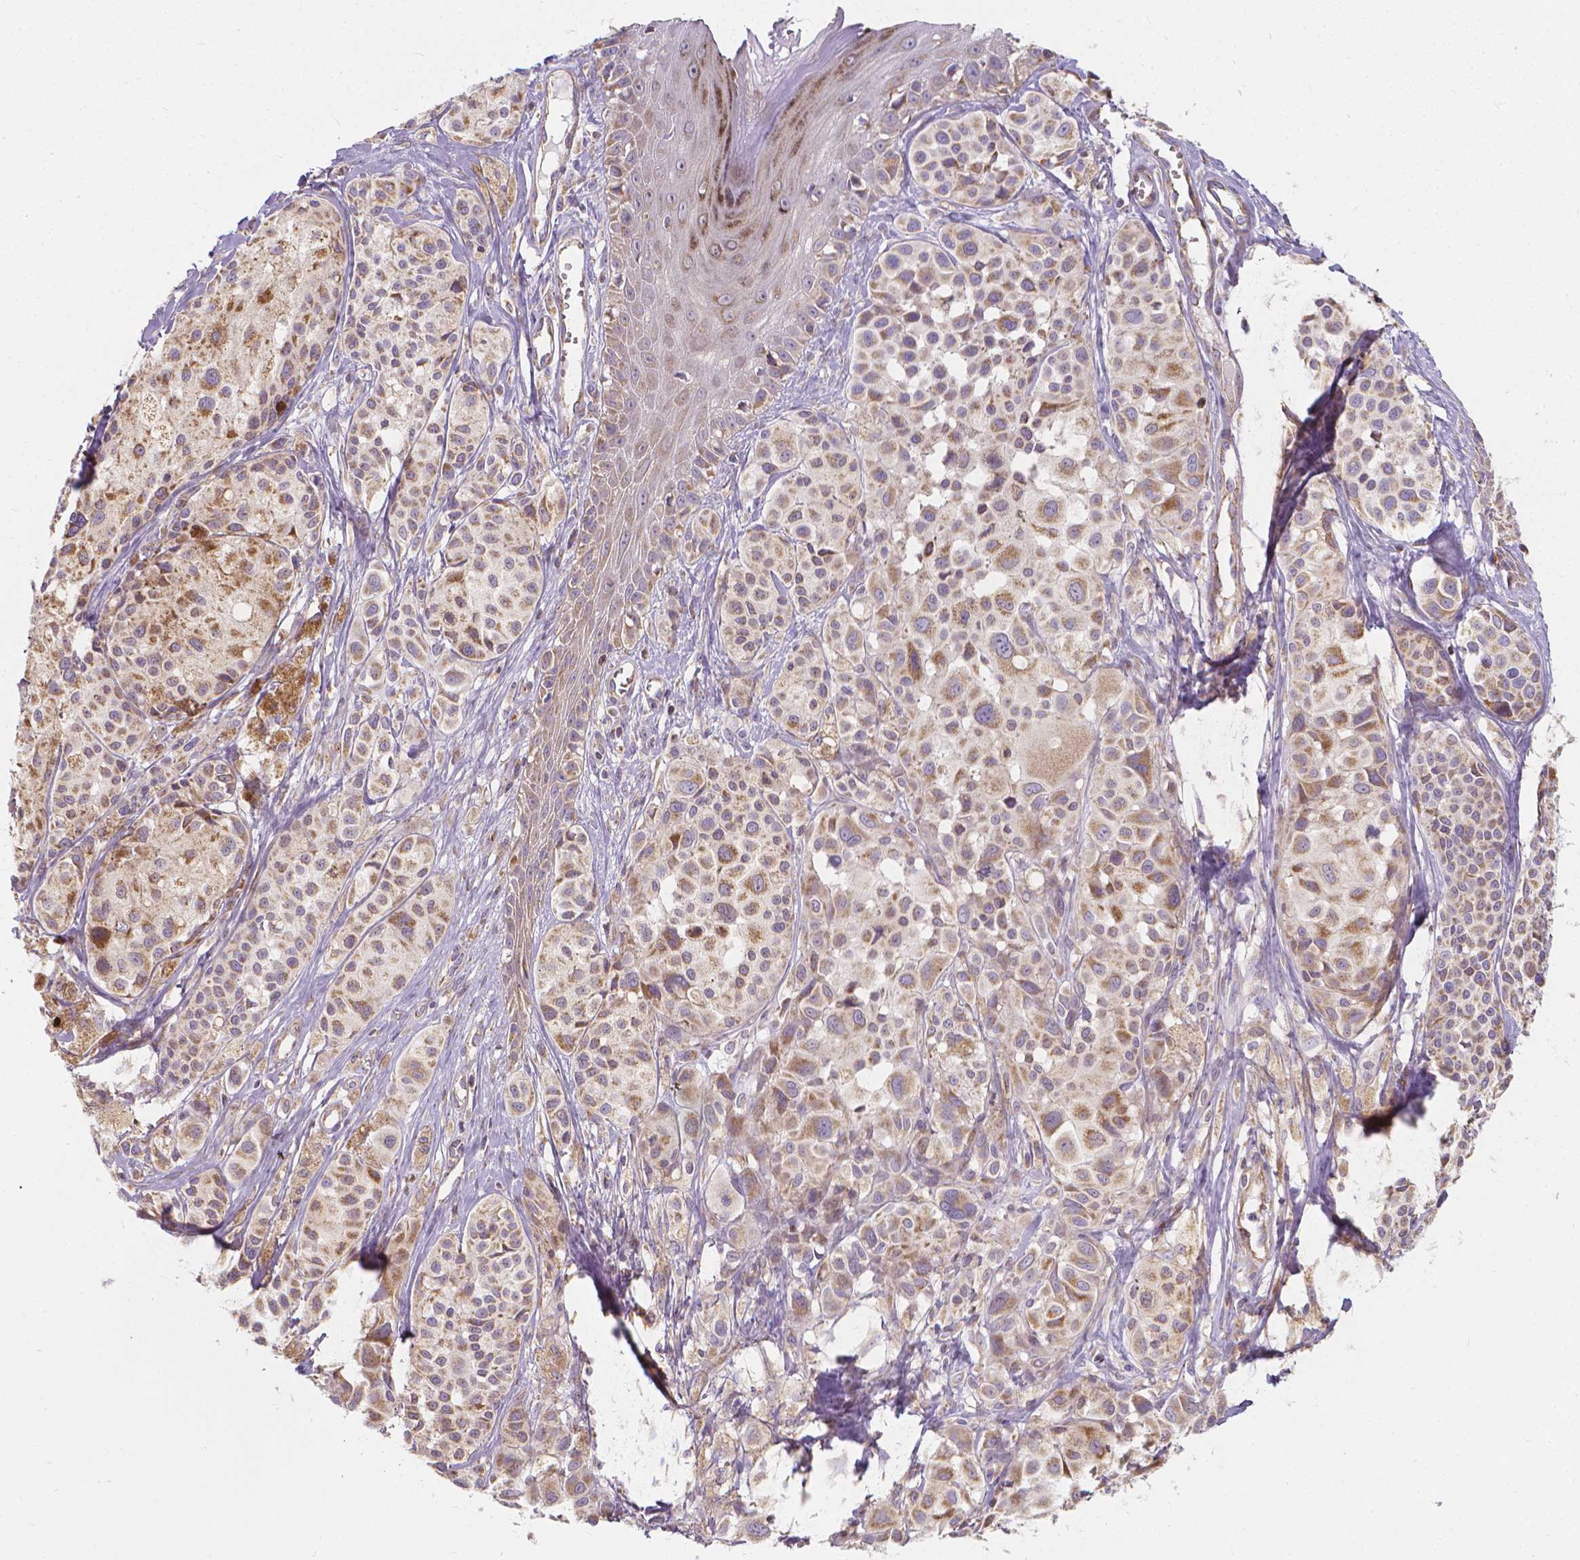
{"staining": {"intensity": "moderate", "quantity": ">75%", "location": "cytoplasmic/membranous"}, "tissue": "melanoma", "cell_type": "Tumor cells", "image_type": "cancer", "snomed": [{"axis": "morphology", "description": "Malignant melanoma, NOS"}, {"axis": "topography", "description": "Skin"}], "caption": "Human melanoma stained with a brown dye demonstrates moderate cytoplasmic/membranous positive expression in about >75% of tumor cells.", "gene": "SNCAIP", "patient": {"sex": "male", "age": 77}}